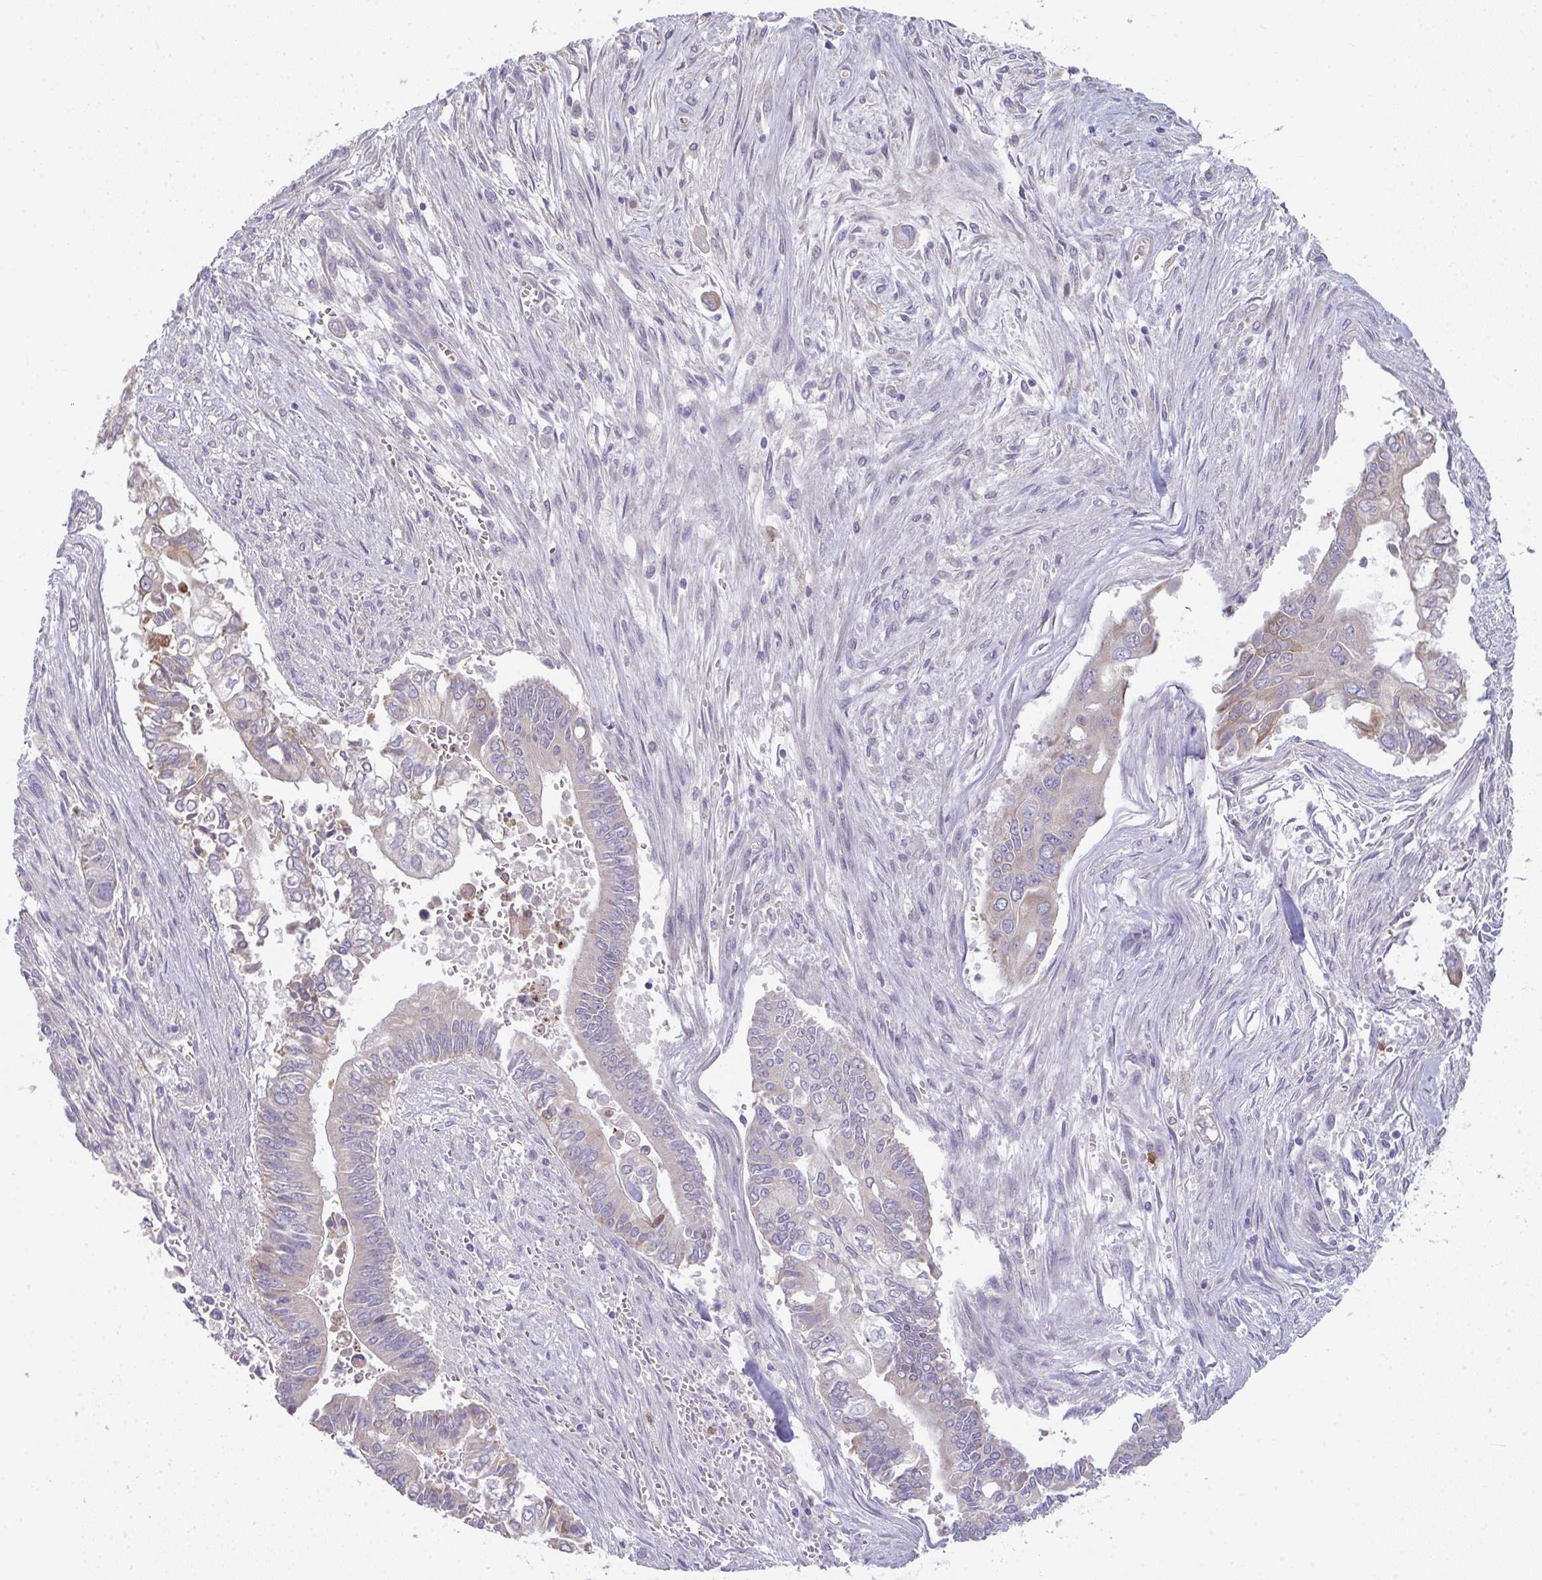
{"staining": {"intensity": "weak", "quantity": "<25%", "location": "cytoplasmic/membranous"}, "tissue": "pancreatic cancer", "cell_type": "Tumor cells", "image_type": "cancer", "snomed": [{"axis": "morphology", "description": "Adenocarcinoma, NOS"}, {"axis": "topography", "description": "Pancreas"}], "caption": "Pancreatic cancer (adenocarcinoma) was stained to show a protein in brown. There is no significant staining in tumor cells.", "gene": "RIOK1", "patient": {"sex": "male", "age": 68}}